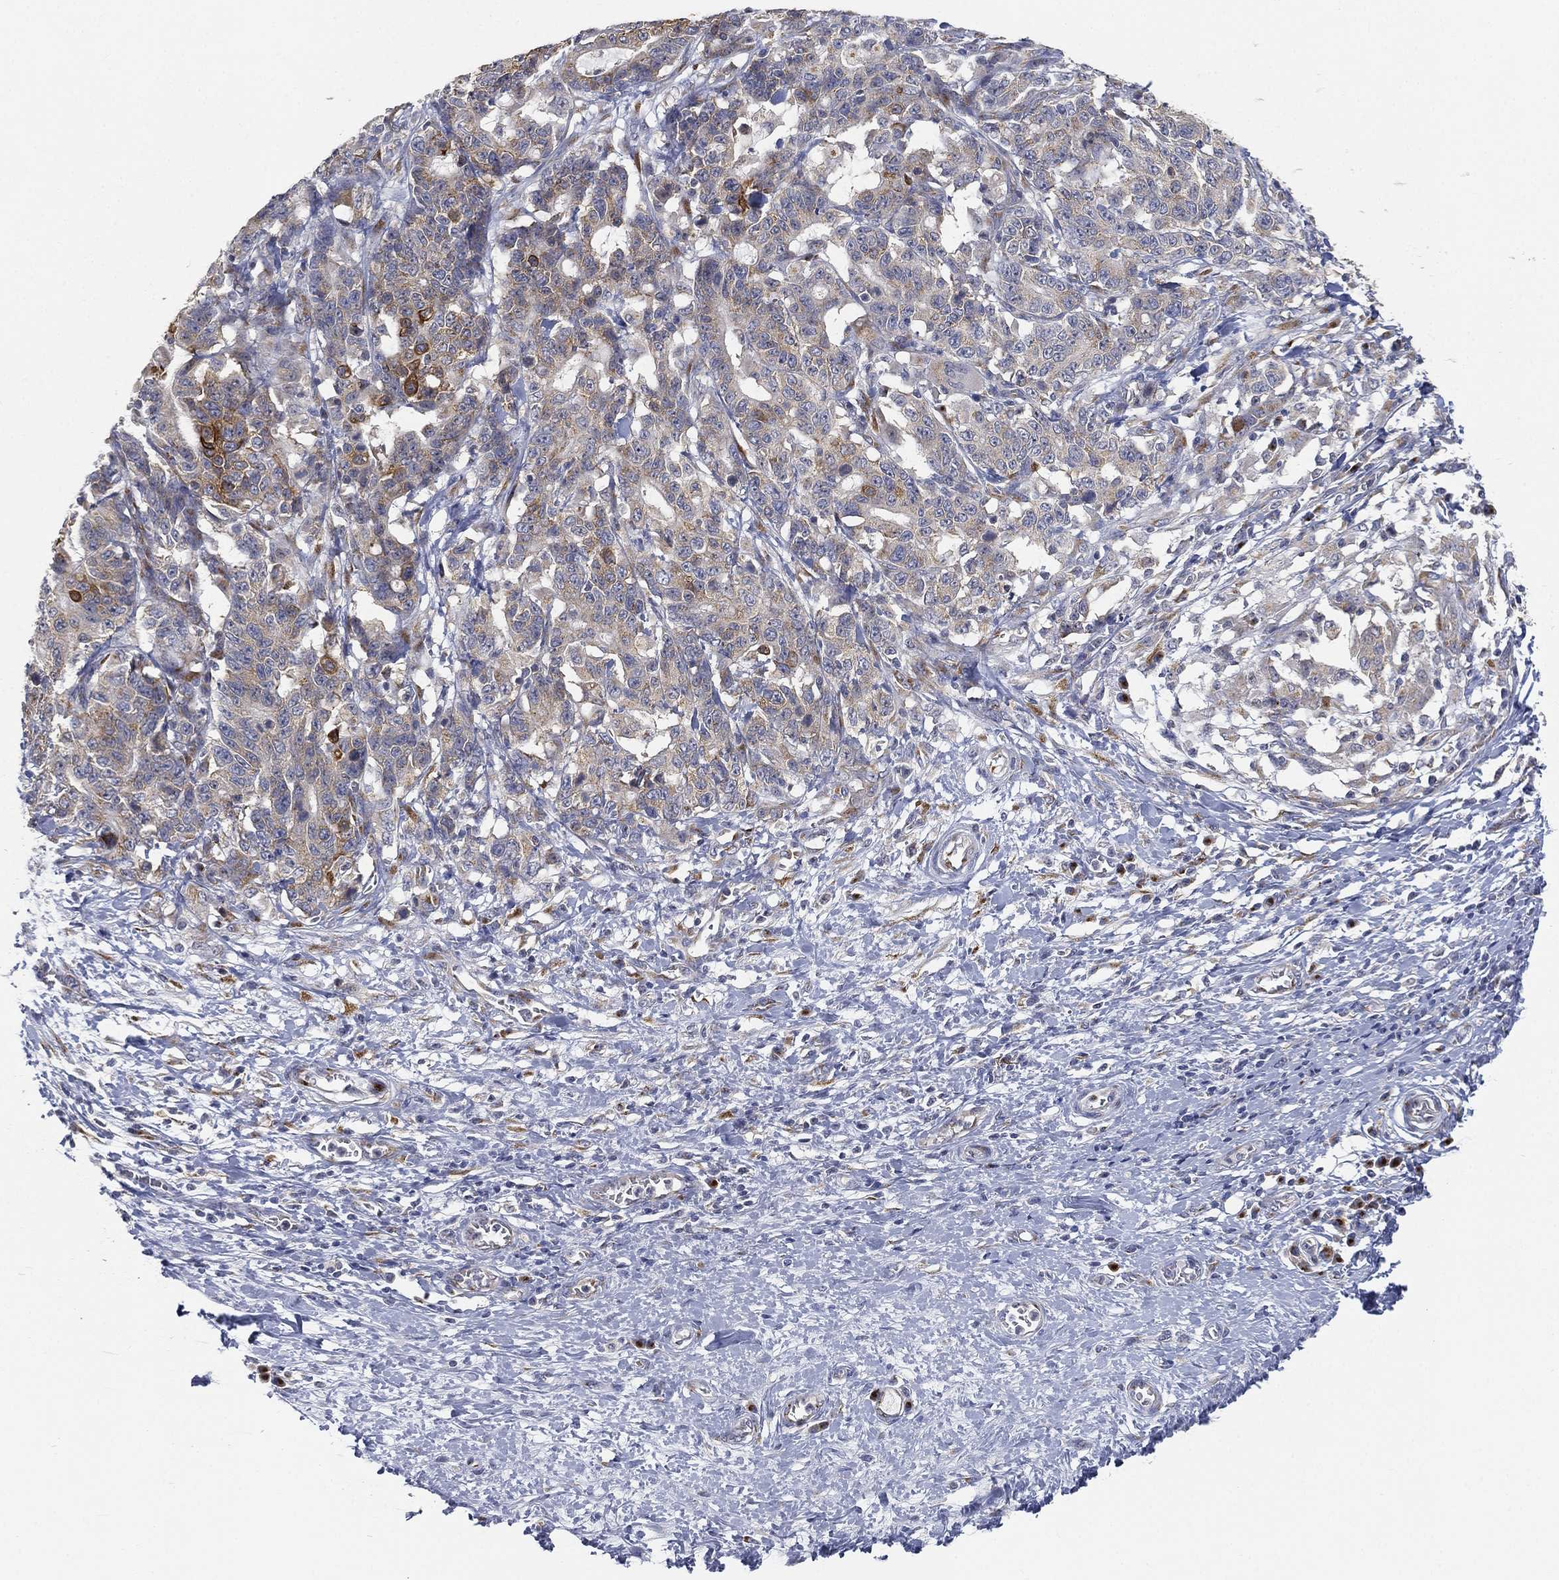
{"staining": {"intensity": "strong", "quantity": "<25%", "location": "cytoplasmic/membranous"}, "tissue": "stomach cancer", "cell_type": "Tumor cells", "image_type": "cancer", "snomed": [{"axis": "morphology", "description": "Normal tissue, NOS"}, {"axis": "morphology", "description": "Adenocarcinoma, NOS"}, {"axis": "topography", "description": "Stomach"}], "caption": "Tumor cells display medium levels of strong cytoplasmic/membranous expression in approximately <25% of cells in stomach cancer. The staining is performed using DAB (3,3'-diaminobenzidine) brown chromogen to label protein expression. The nuclei are counter-stained blue using hematoxylin.", "gene": "TICAM1", "patient": {"sex": "female", "age": 64}}